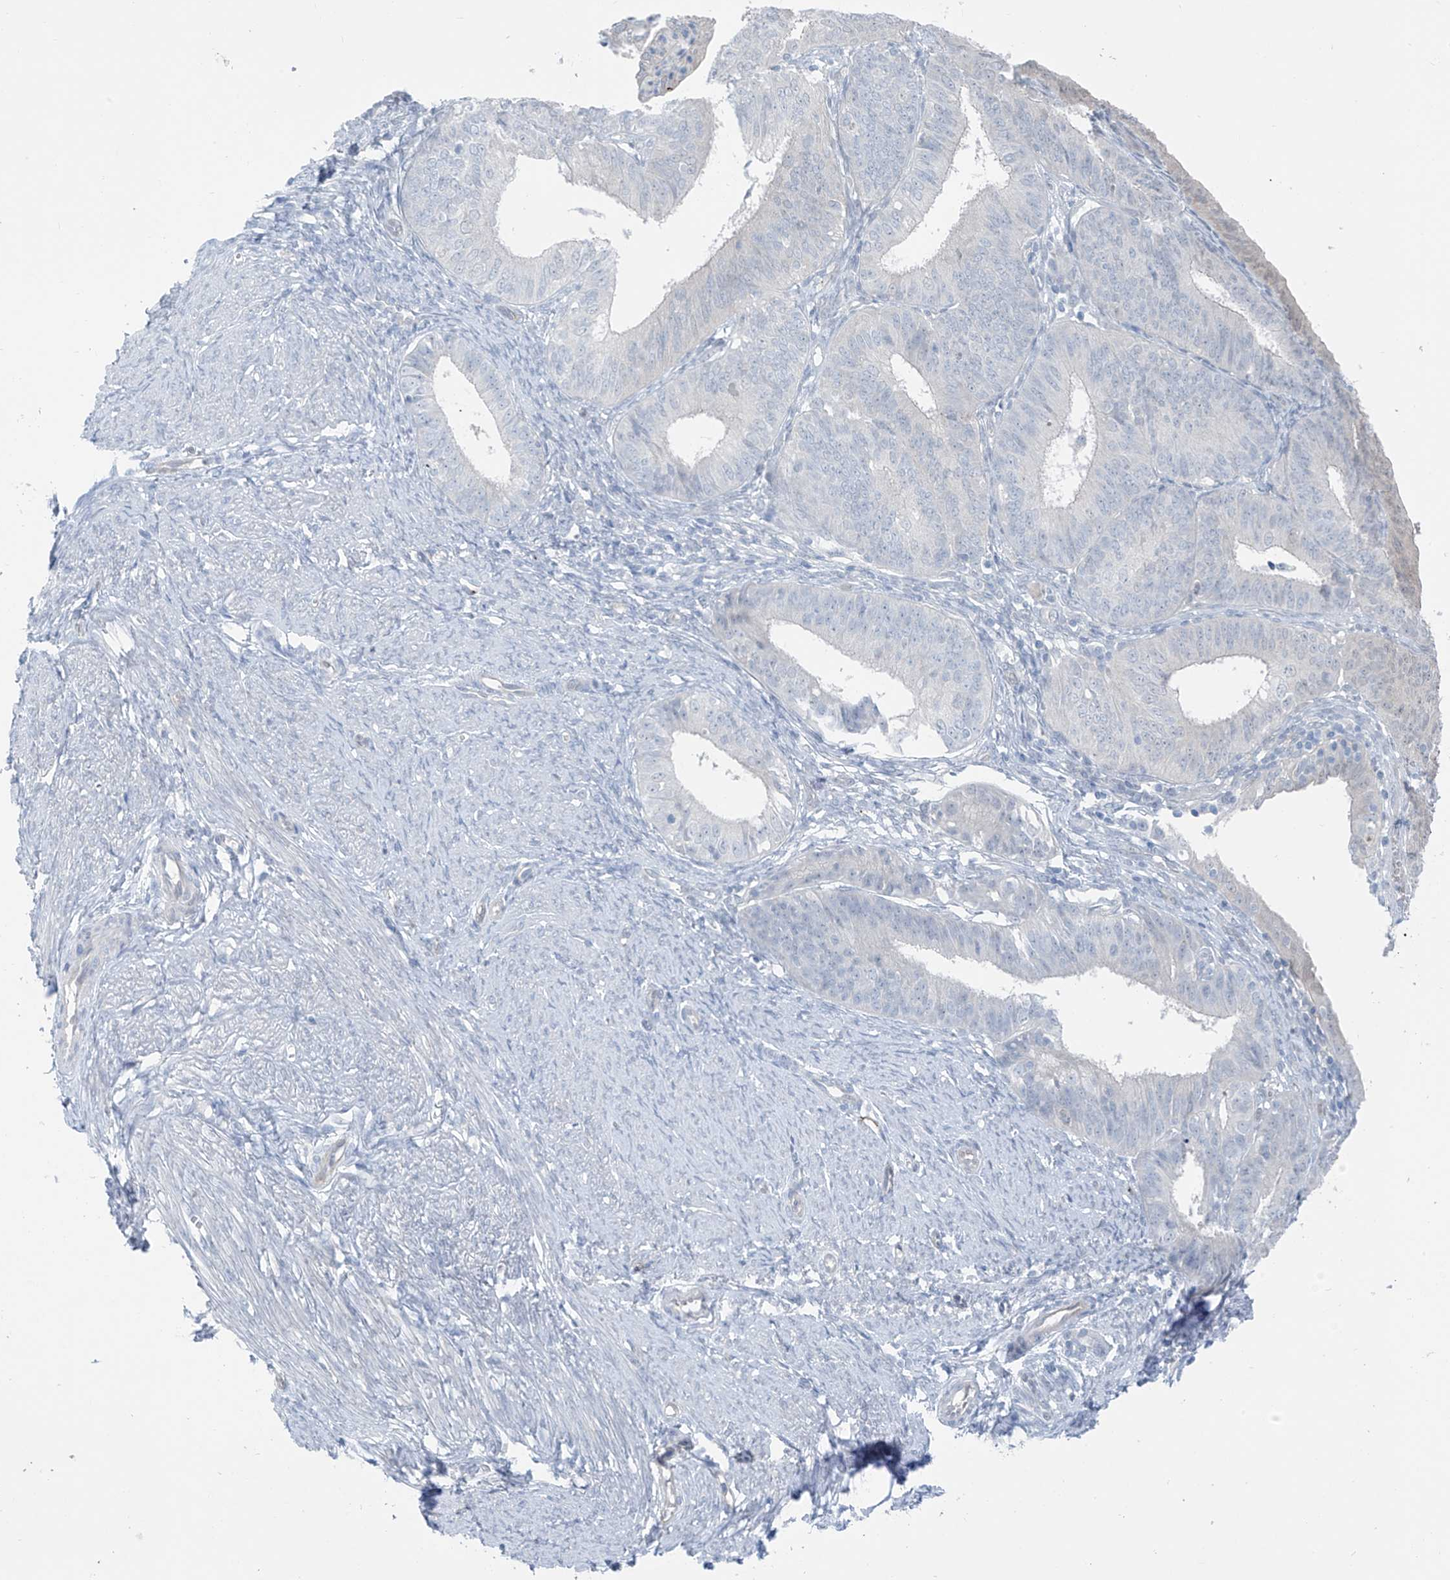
{"staining": {"intensity": "negative", "quantity": "none", "location": "none"}, "tissue": "endometrial cancer", "cell_type": "Tumor cells", "image_type": "cancer", "snomed": [{"axis": "morphology", "description": "Adenocarcinoma, NOS"}, {"axis": "topography", "description": "Endometrium"}], "caption": "Immunohistochemistry (IHC) photomicrograph of endometrial cancer (adenocarcinoma) stained for a protein (brown), which displays no expression in tumor cells. (IHC, brightfield microscopy, high magnification).", "gene": "ZNF793", "patient": {"sex": "female", "age": 51}}